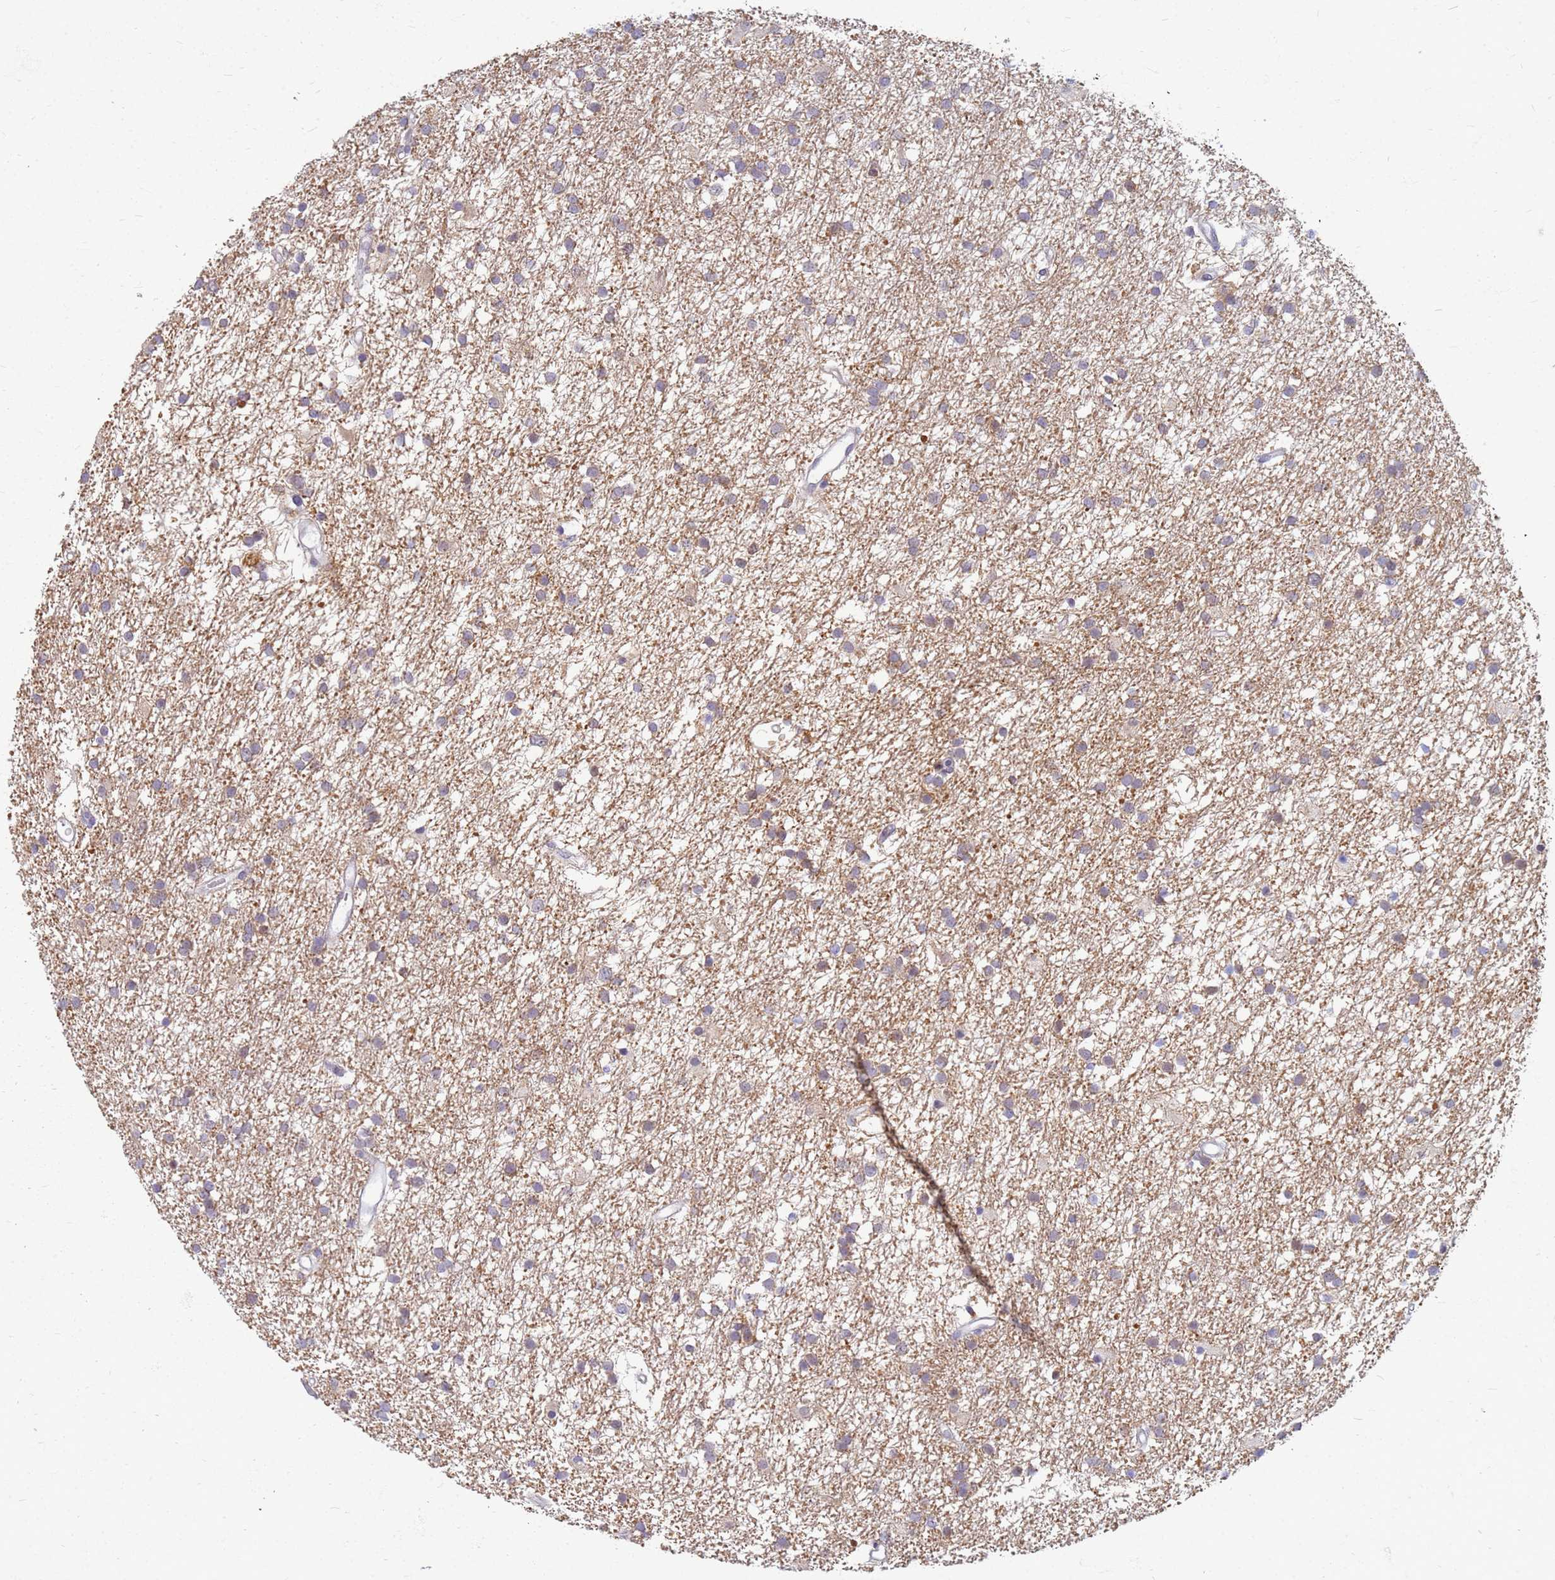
{"staining": {"intensity": "weak", "quantity": "25%-75%", "location": "cytoplasmic/membranous"}, "tissue": "glioma", "cell_type": "Tumor cells", "image_type": "cancer", "snomed": [{"axis": "morphology", "description": "Glioma, malignant, High grade"}, {"axis": "topography", "description": "Brain"}], "caption": "Immunohistochemistry (IHC) staining of glioma, which displays low levels of weak cytoplasmic/membranous staining in approximately 25%-75% of tumor cells indicating weak cytoplasmic/membranous protein positivity. The staining was performed using DAB (3,3'-diaminobenzidine) (brown) for protein detection and nuclei were counterstained in hematoxylin (blue).", "gene": "ATP6V1E1", "patient": {"sex": "male", "age": 77}}